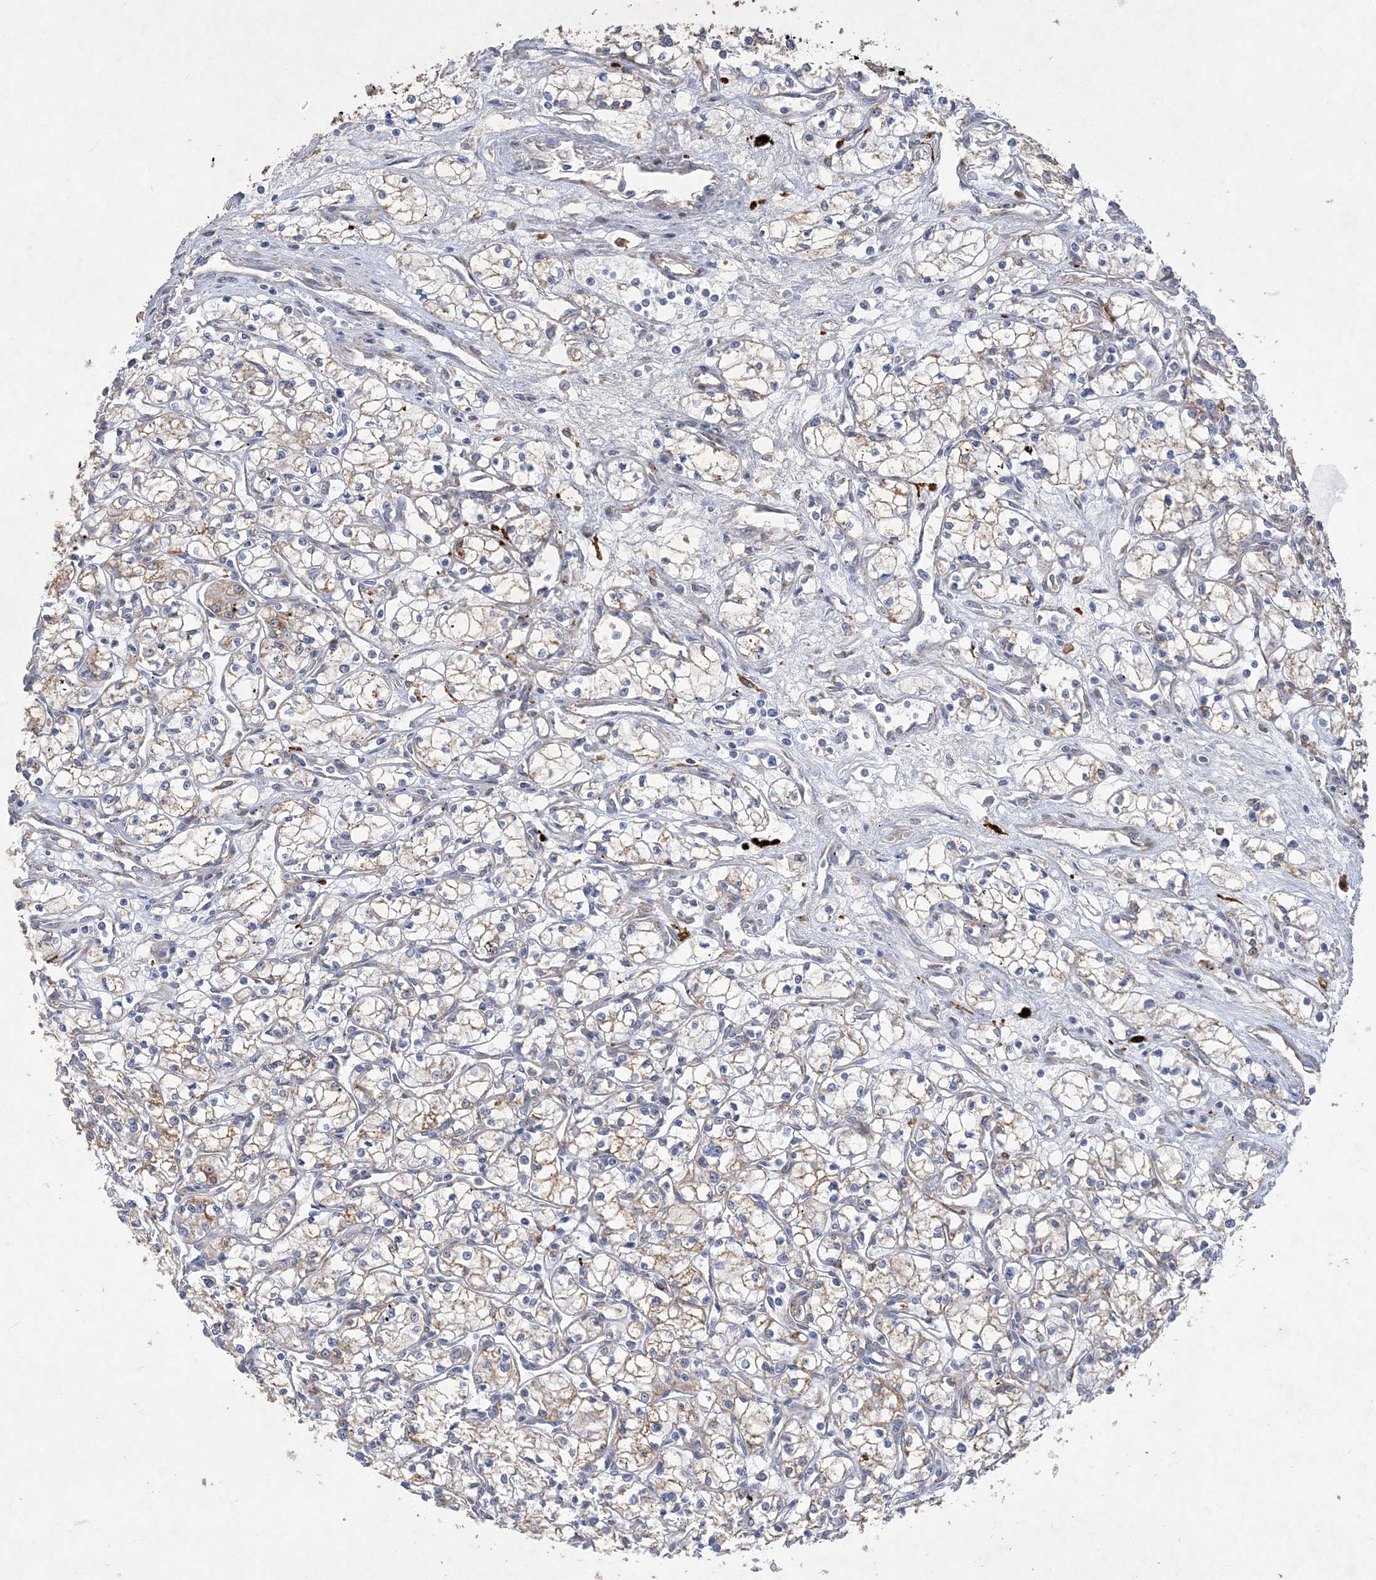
{"staining": {"intensity": "weak", "quantity": "25%-75%", "location": "cytoplasmic/membranous"}, "tissue": "renal cancer", "cell_type": "Tumor cells", "image_type": "cancer", "snomed": [{"axis": "morphology", "description": "Adenocarcinoma, NOS"}, {"axis": "topography", "description": "Kidney"}], "caption": "Immunohistochemical staining of renal cancer (adenocarcinoma) demonstrates low levels of weak cytoplasmic/membranous expression in about 25%-75% of tumor cells. (Stains: DAB (3,3'-diaminobenzidine) in brown, nuclei in blue, Microscopy: brightfield microscopy at high magnification).", "gene": "FEZ2", "patient": {"sex": "male", "age": 59}}